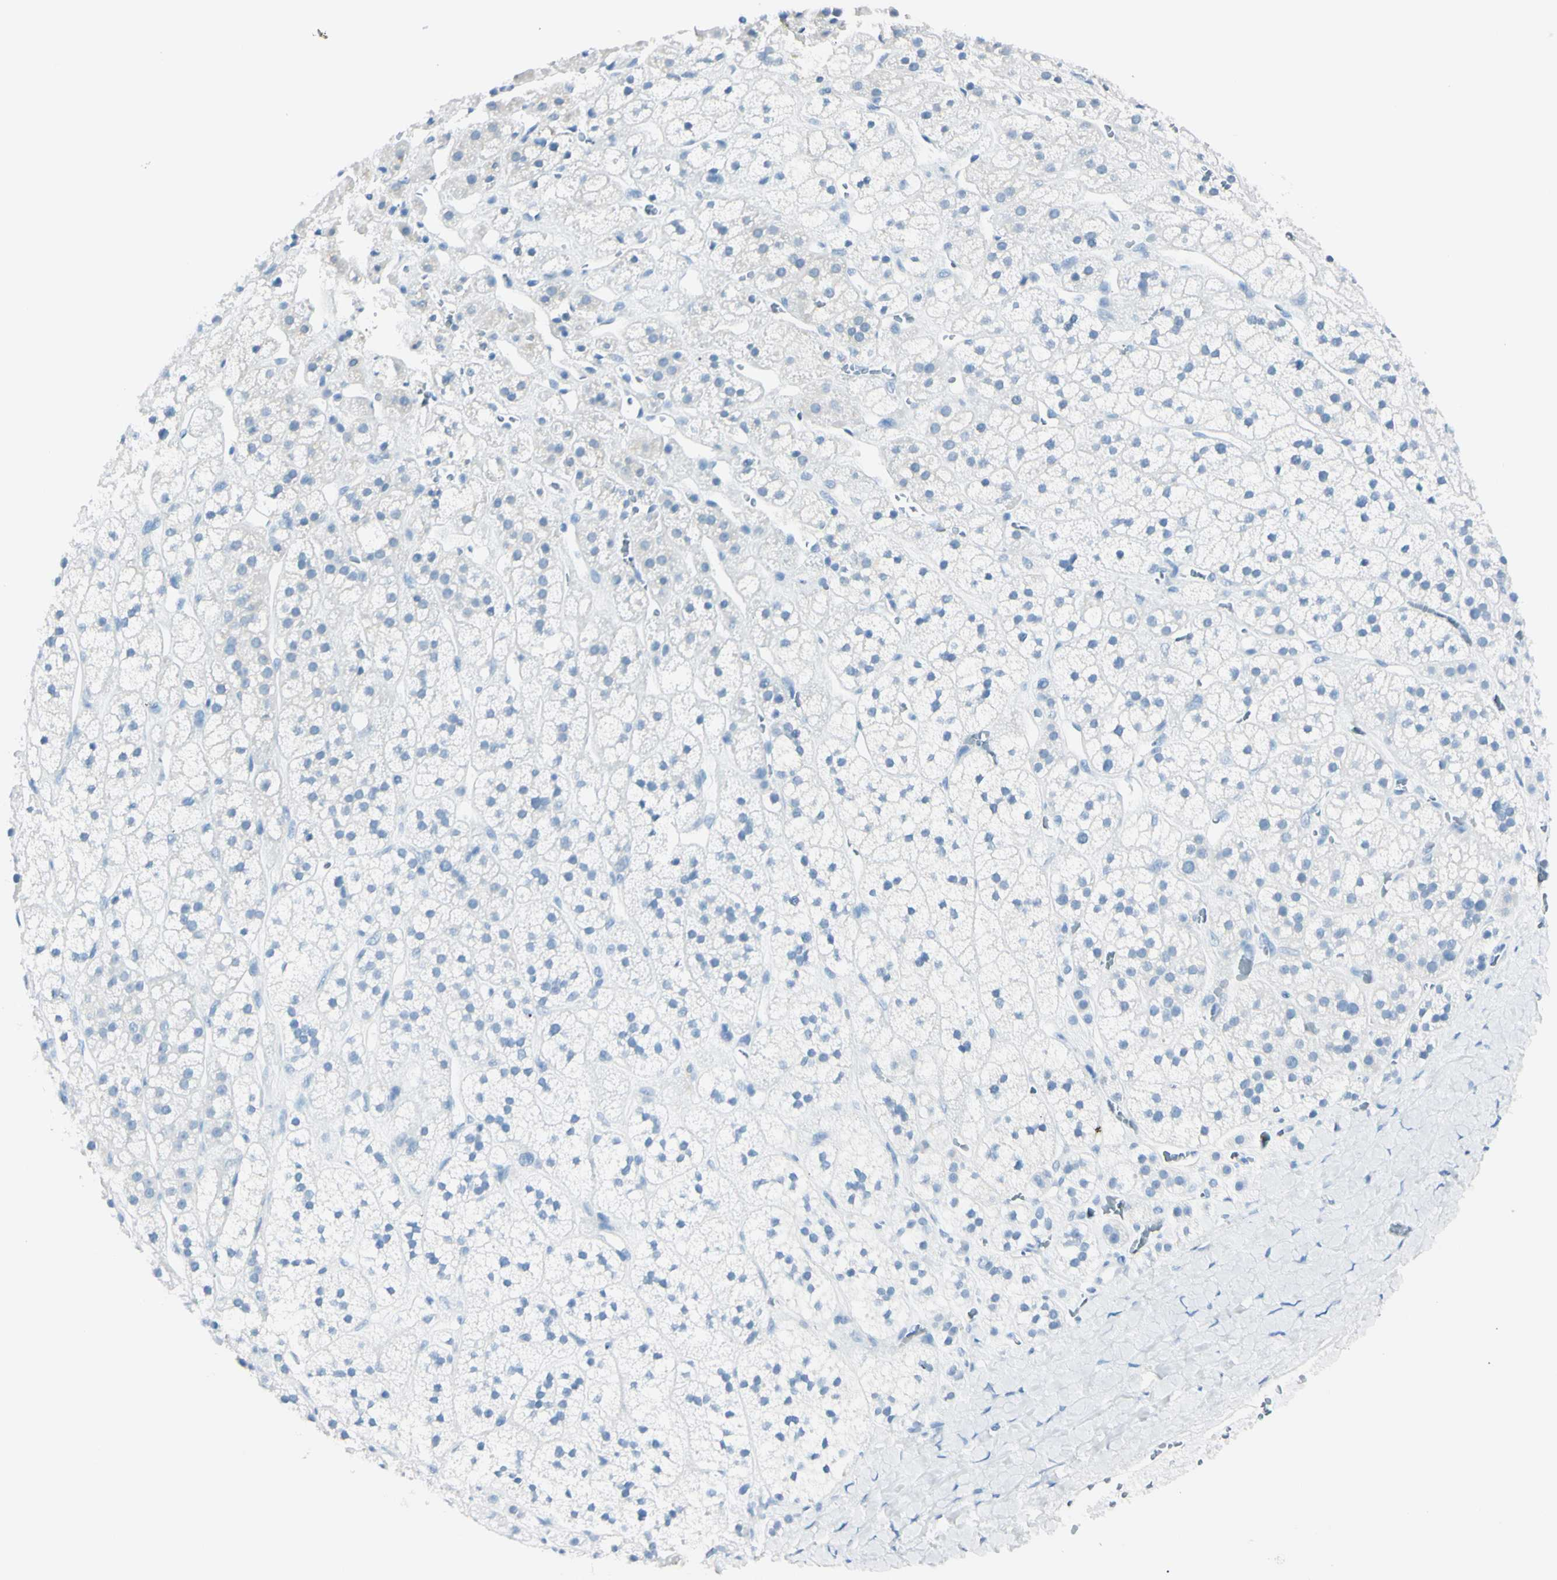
{"staining": {"intensity": "negative", "quantity": "none", "location": "none"}, "tissue": "adrenal gland", "cell_type": "Glandular cells", "image_type": "normal", "snomed": [{"axis": "morphology", "description": "Normal tissue, NOS"}, {"axis": "topography", "description": "Adrenal gland"}], "caption": "Immunohistochemistry photomicrograph of unremarkable human adrenal gland stained for a protein (brown), which shows no positivity in glandular cells.", "gene": "FOLH1", "patient": {"sex": "male", "age": 56}}